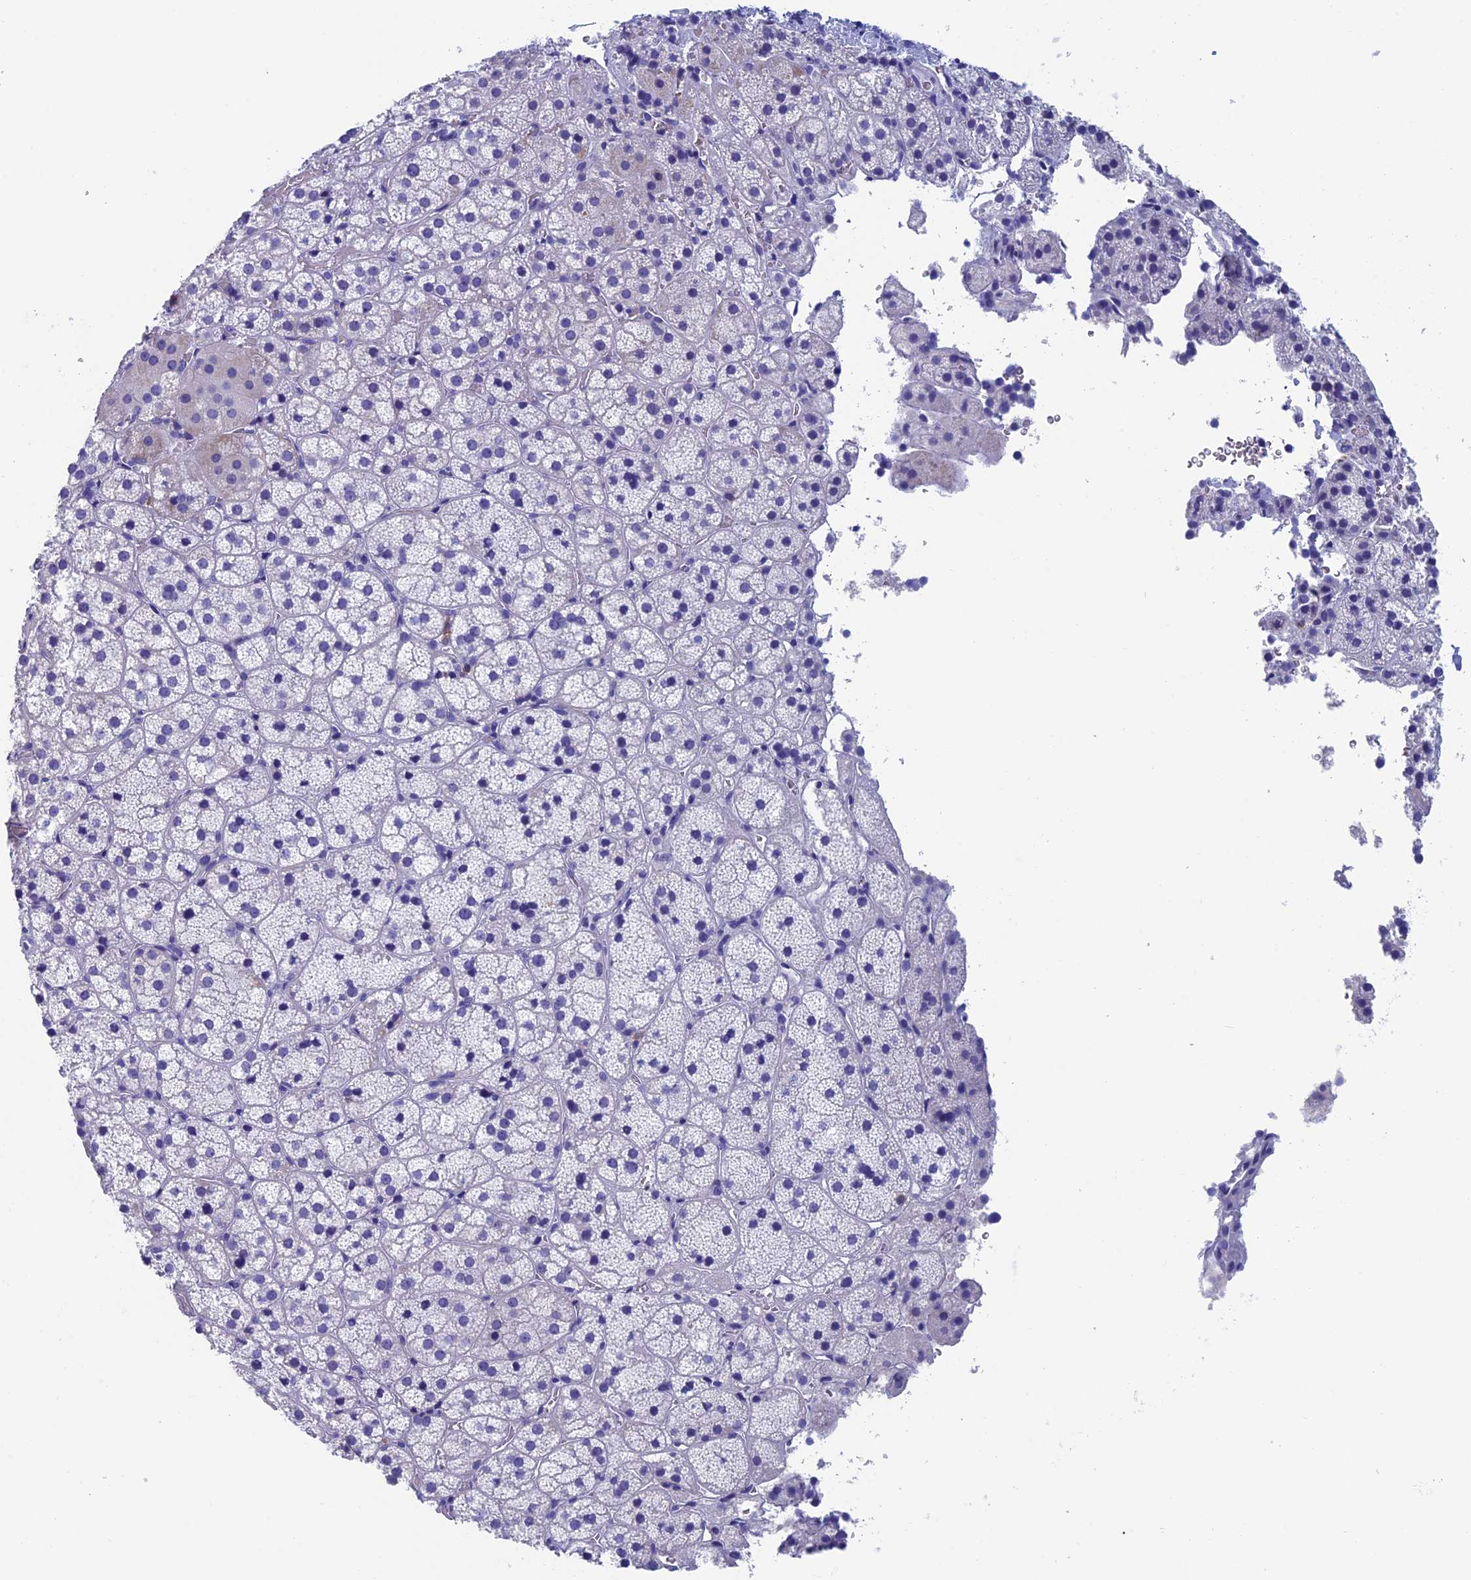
{"staining": {"intensity": "negative", "quantity": "none", "location": "none"}, "tissue": "adrenal gland", "cell_type": "Glandular cells", "image_type": "normal", "snomed": [{"axis": "morphology", "description": "Normal tissue, NOS"}, {"axis": "topography", "description": "Adrenal gland"}], "caption": "This histopathology image is of unremarkable adrenal gland stained with immunohistochemistry to label a protein in brown with the nuclei are counter-stained blue. There is no staining in glandular cells.", "gene": "SEPTIN1", "patient": {"sex": "female", "age": 44}}